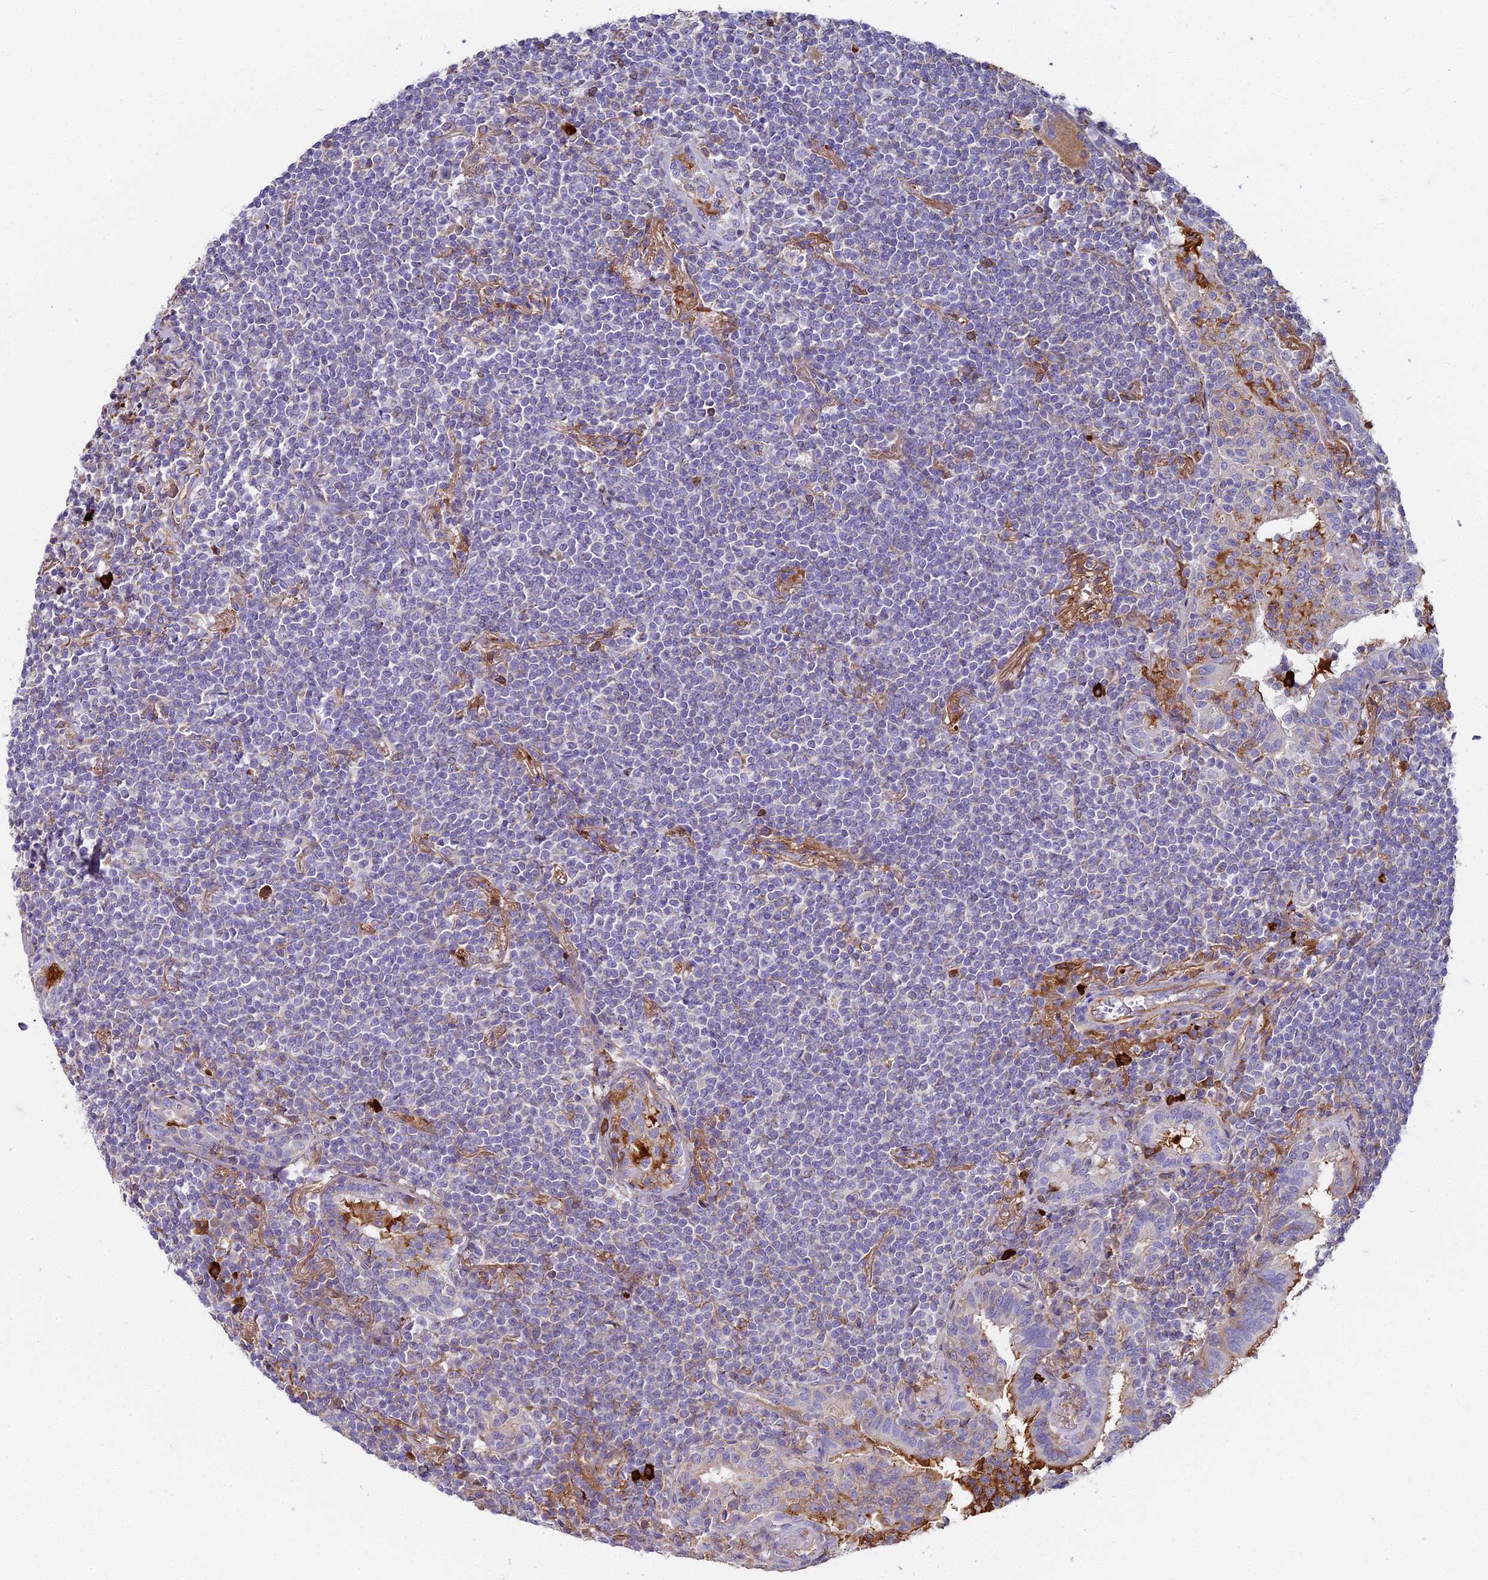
{"staining": {"intensity": "negative", "quantity": "none", "location": "none"}, "tissue": "lymphoma", "cell_type": "Tumor cells", "image_type": "cancer", "snomed": [{"axis": "morphology", "description": "Malignant lymphoma, non-Hodgkin's type, Low grade"}, {"axis": "topography", "description": "Lung"}], "caption": "Immunohistochemical staining of lymphoma displays no significant expression in tumor cells.", "gene": "BEX4", "patient": {"sex": "female", "age": 71}}